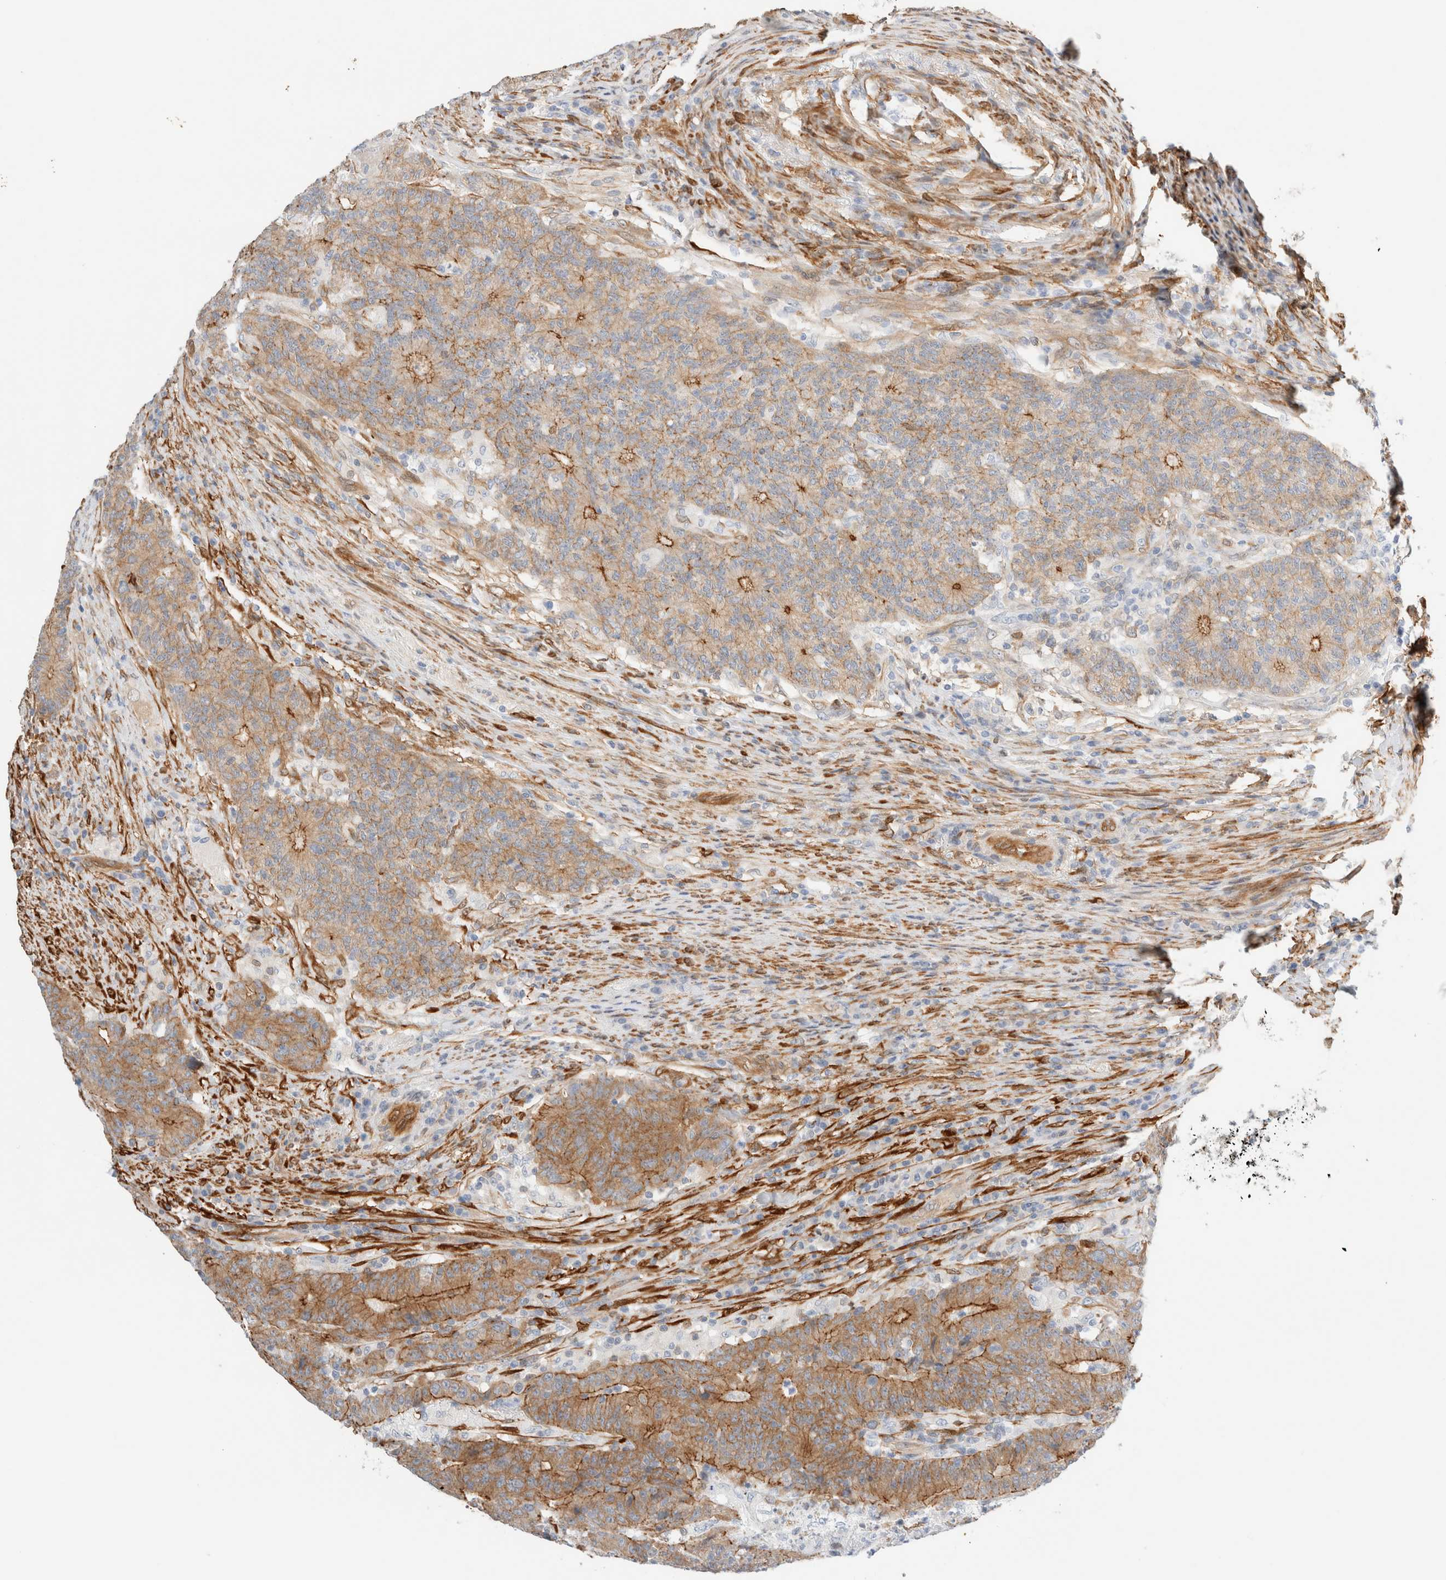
{"staining": {"intensity": "moderate", "quantity": ">75%", "location": "cytoplasmic/membranous"}, "tissue": "colorectal cancer", "cell_type": "Tumor cells", "image_type": "cancer", "snomed": [{"axis": "morphology", "description": "Normal tissue, NOS"}, {"axis": "morphology", "description": "Adenocarcinoma, NOS"}, {"axis": "topography", "description": "Colon"}], "caption": "A high-resolution photomicrograph shows IHC staining of colorectal cancer (adenocarcinoma), which displays moderate cytoplasmic/membranous staining in about >75% of tumor cells. The protein is stained brown, and the nuclei are stained in blue (DAB IHC with brightfield microscopy, high magnification).", "gene": "LMCD1", "patient": {"sex": "female", "age": 75}}